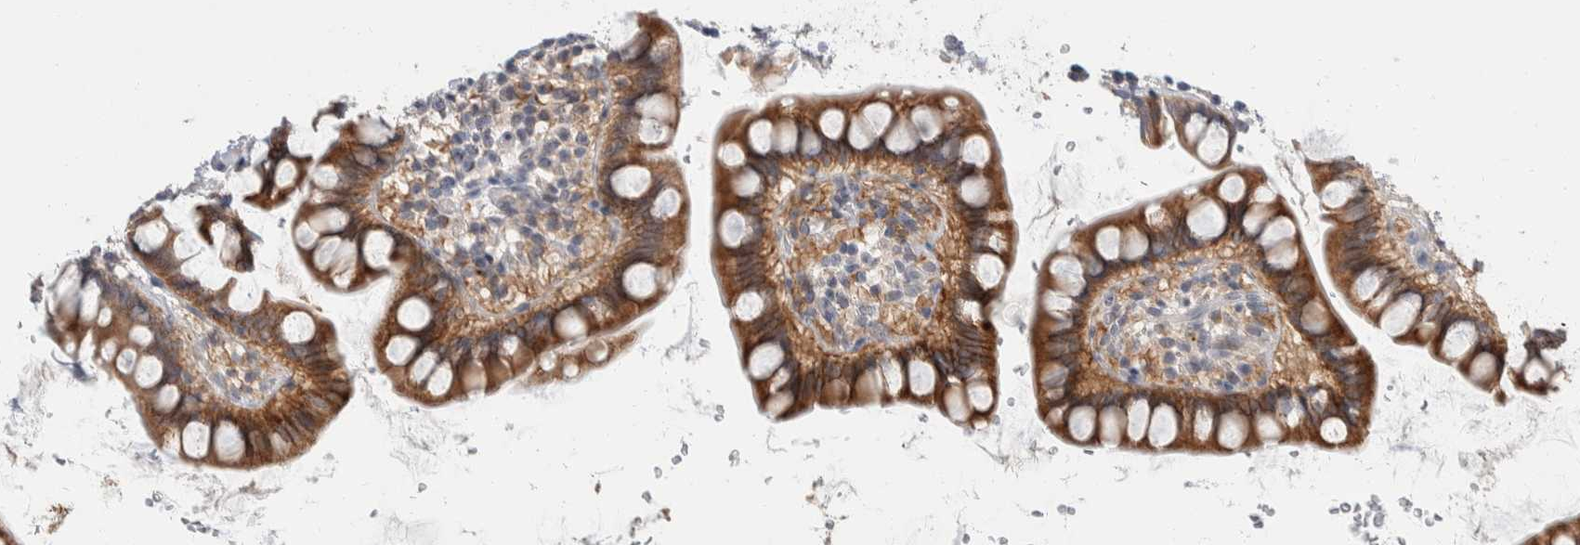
{"staining": {"intensity": "strong", "quantity": "25%-75%", "location": "cytoplasmic/membranous"}, "tissue": "small intestine", "cell_type": "Glandular cells", "image_type": "normal", "snomed": [{"axis": "morphology", "description": "Normal tissue, NOS"}, {"axis": "topography", "description": "Smooth muscle"}, {"axis": "topography", "description": "Small intestine"}], "caption": "This histopathology image demonstrates benign small intestine stained with immunohistochemistry (IHC) to label a protein in brown. The cytoplasmic/membranous of glandular cells show strong positivity for the protein. Nuclei are counter-stained blue.", "gene": "SHPK", "patient": {"sex": "female", "age": 84}}